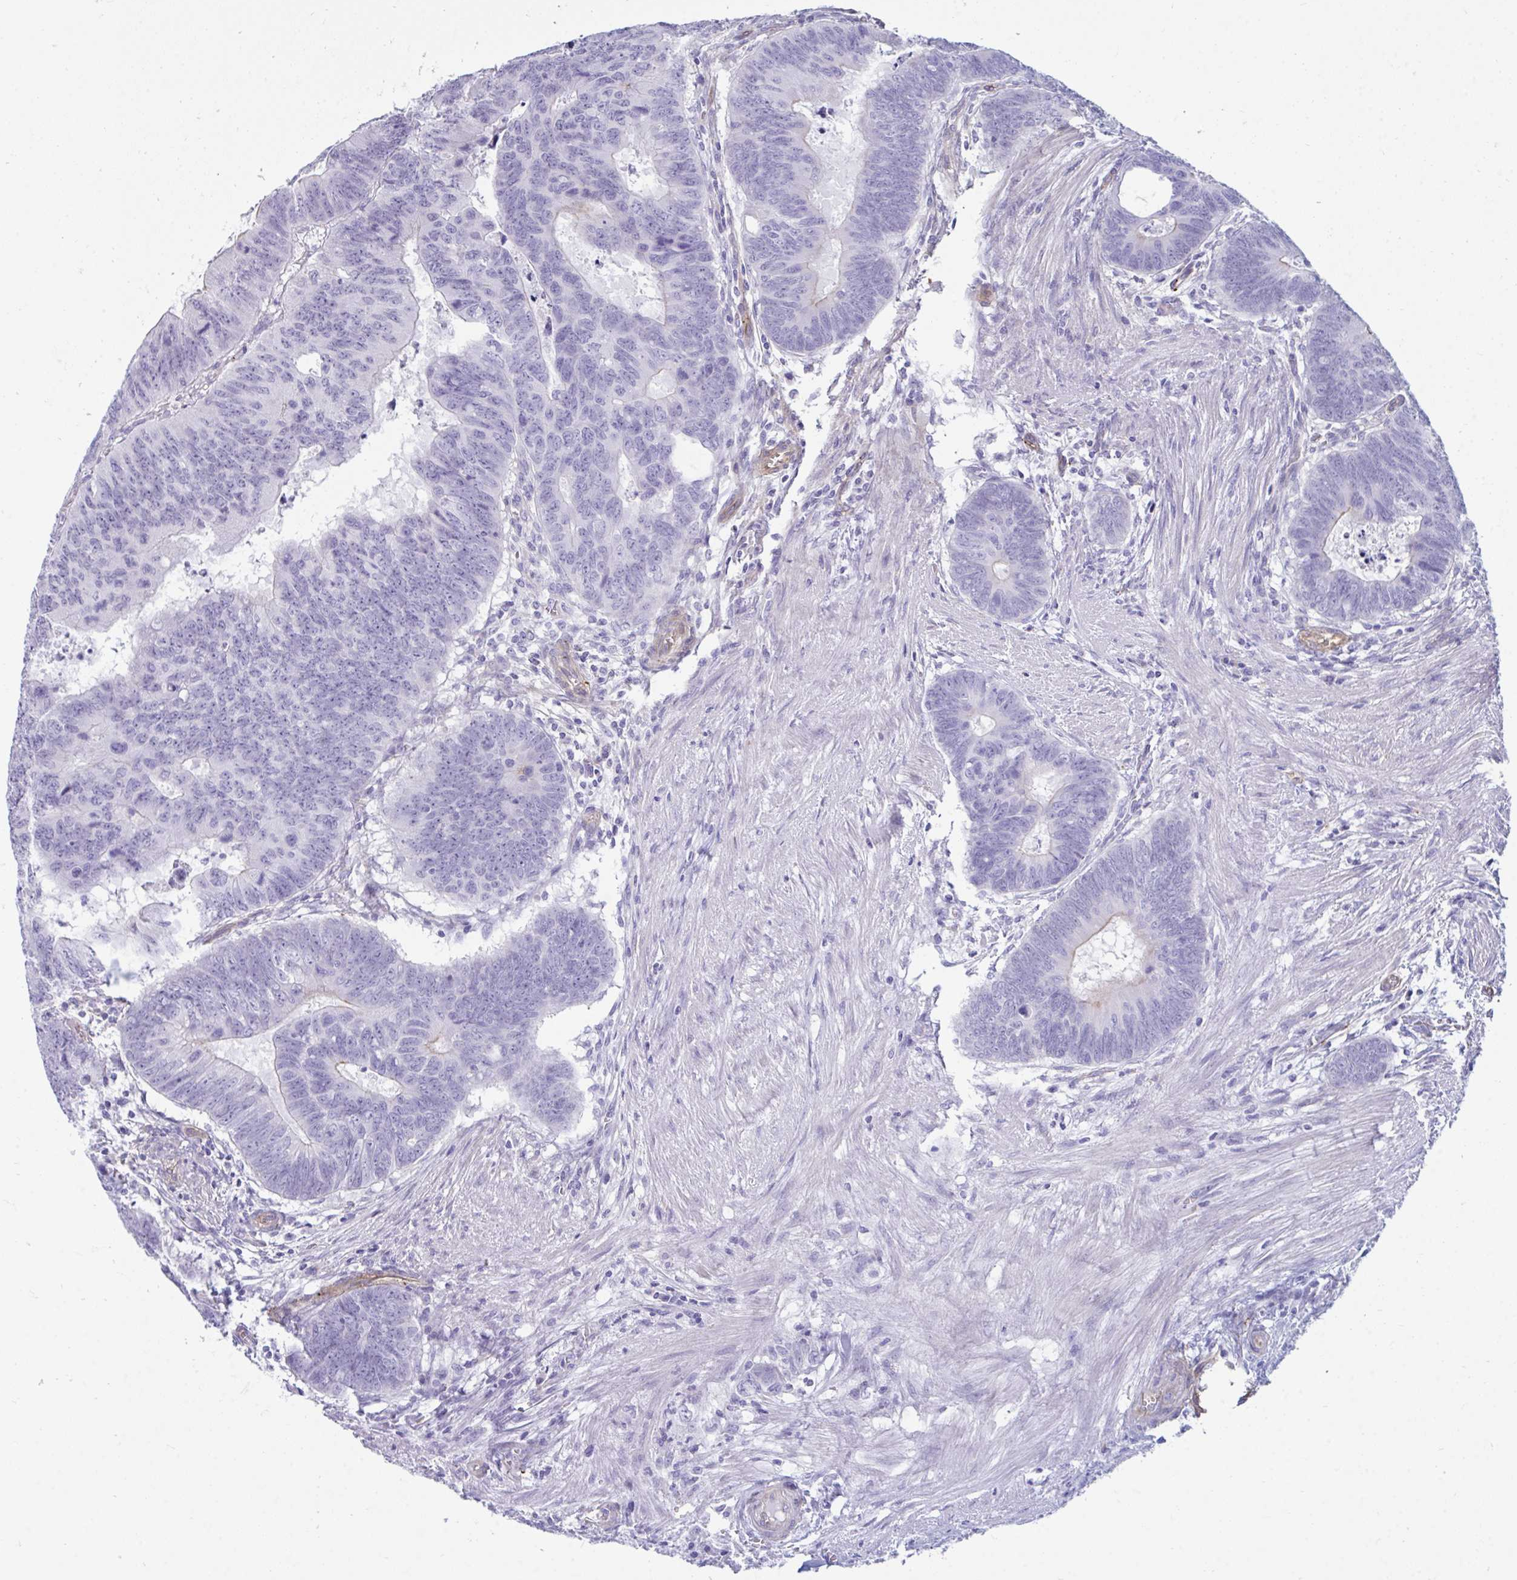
{"staining": {"intensity": "negative", "quantity": "none", "location": "none"}, "tissue": "colorectal cancer", "cell_type": "Tumor cells", "image_type": "cancer", "snomed": [{"axis": "morphology", "description": "Adenocarcinoma, NOS"}, {"axis": "topography", "description": "Colon"}], "caption": "This is a image of immunohistochemistry (IHC) staining of colorectal adenocarcinoma, which shows no staining in tumor cells.", "gene": "UBL3", "patient": {"sex": "male", "age": 62}}